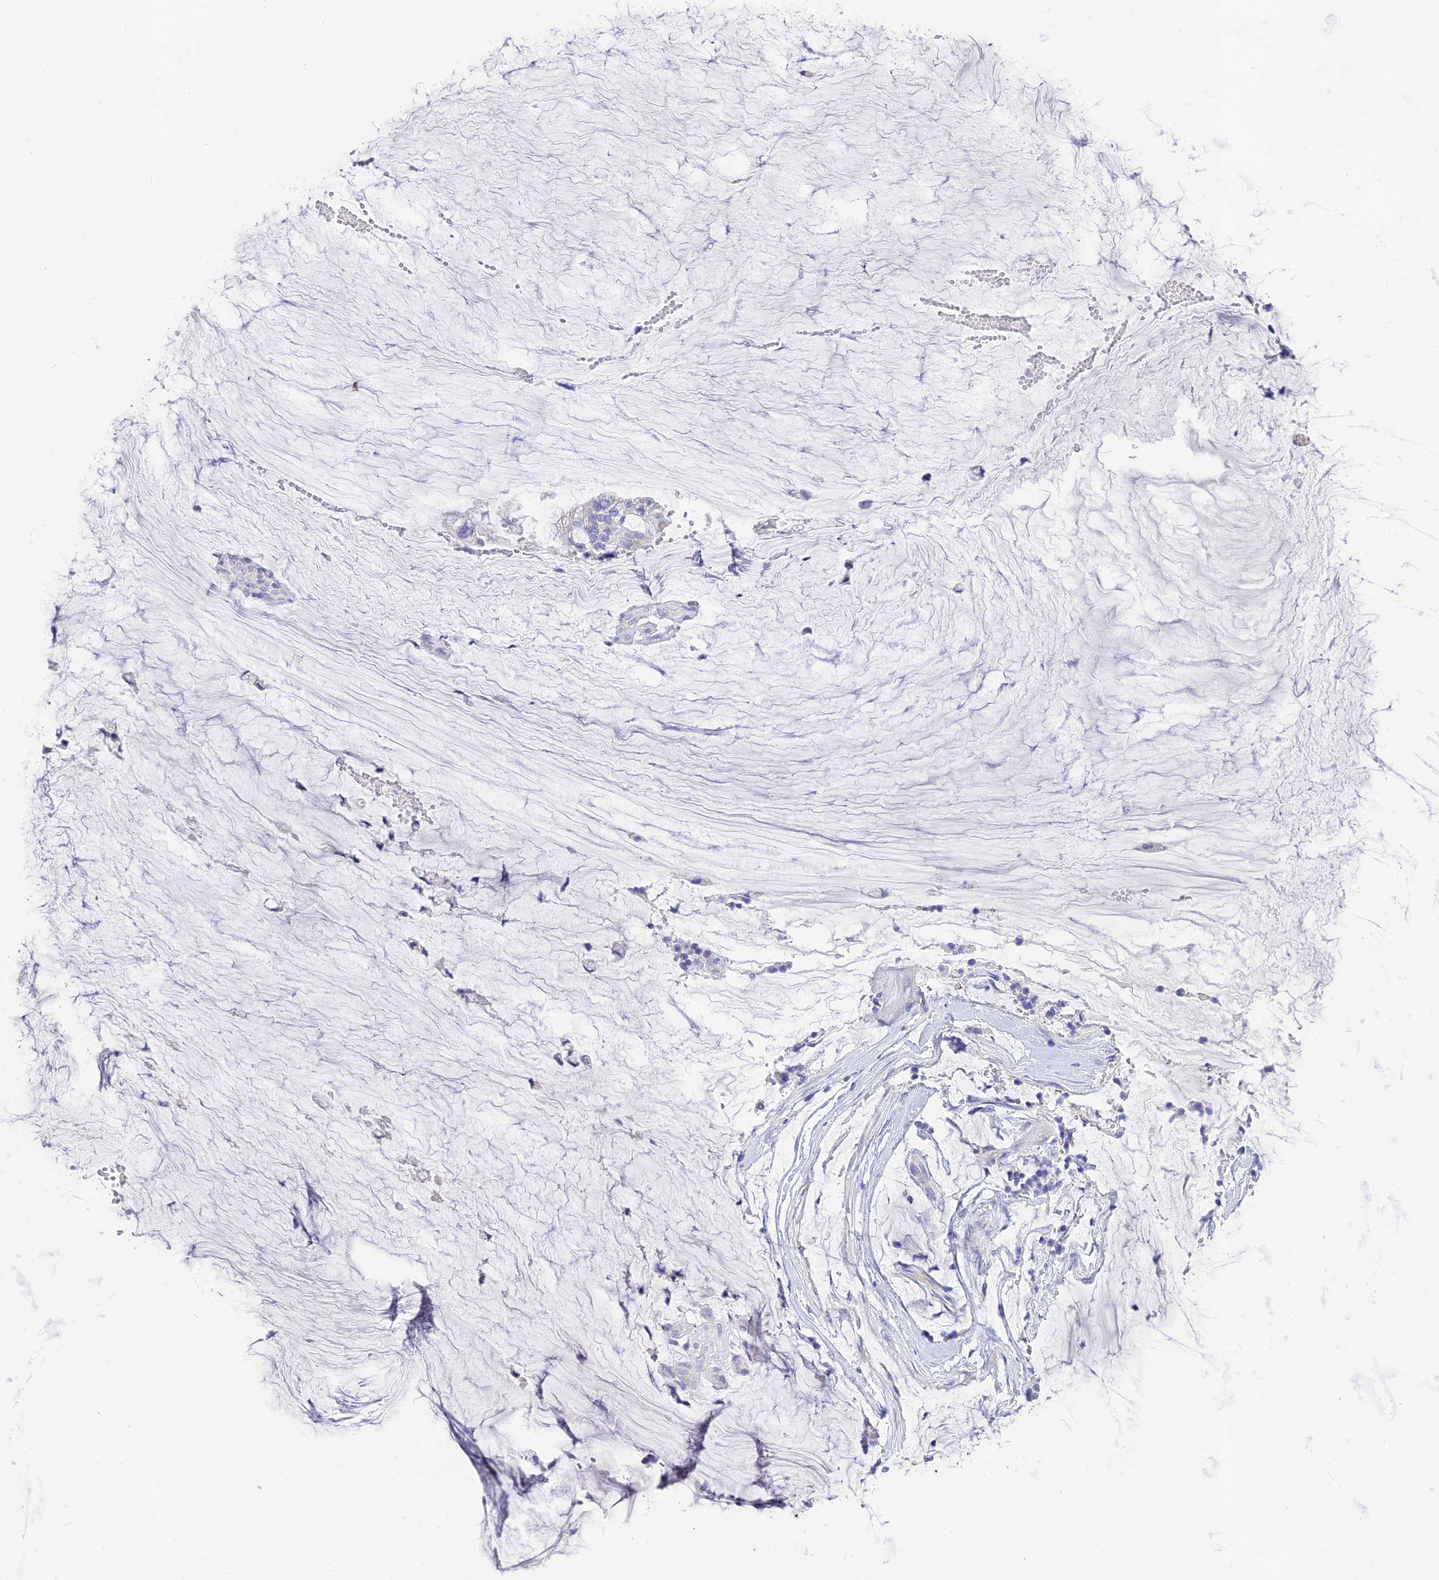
{"staining": {"intensity": "negative", "quantity": "none", "location": "none"}, "tissue": "ovarian cancer", "cell_type": "Tumor cells", "image_type": "cancer", "snomed": [{"axis": "morphology", "description": "Cystadenocarcinoma, mucinous, NOS"}, {"axis": "topography", "description": "Ovary"}], "caption": "Immunohistochemistry of mucinous cystadenocarcinoma (ovarian) demonstrates no staining in tumor cells. (IHC, brightfield microscopy, high magnification).", "gene": "HSD17B2", "patient": {"sex": "female", "age": 39}}